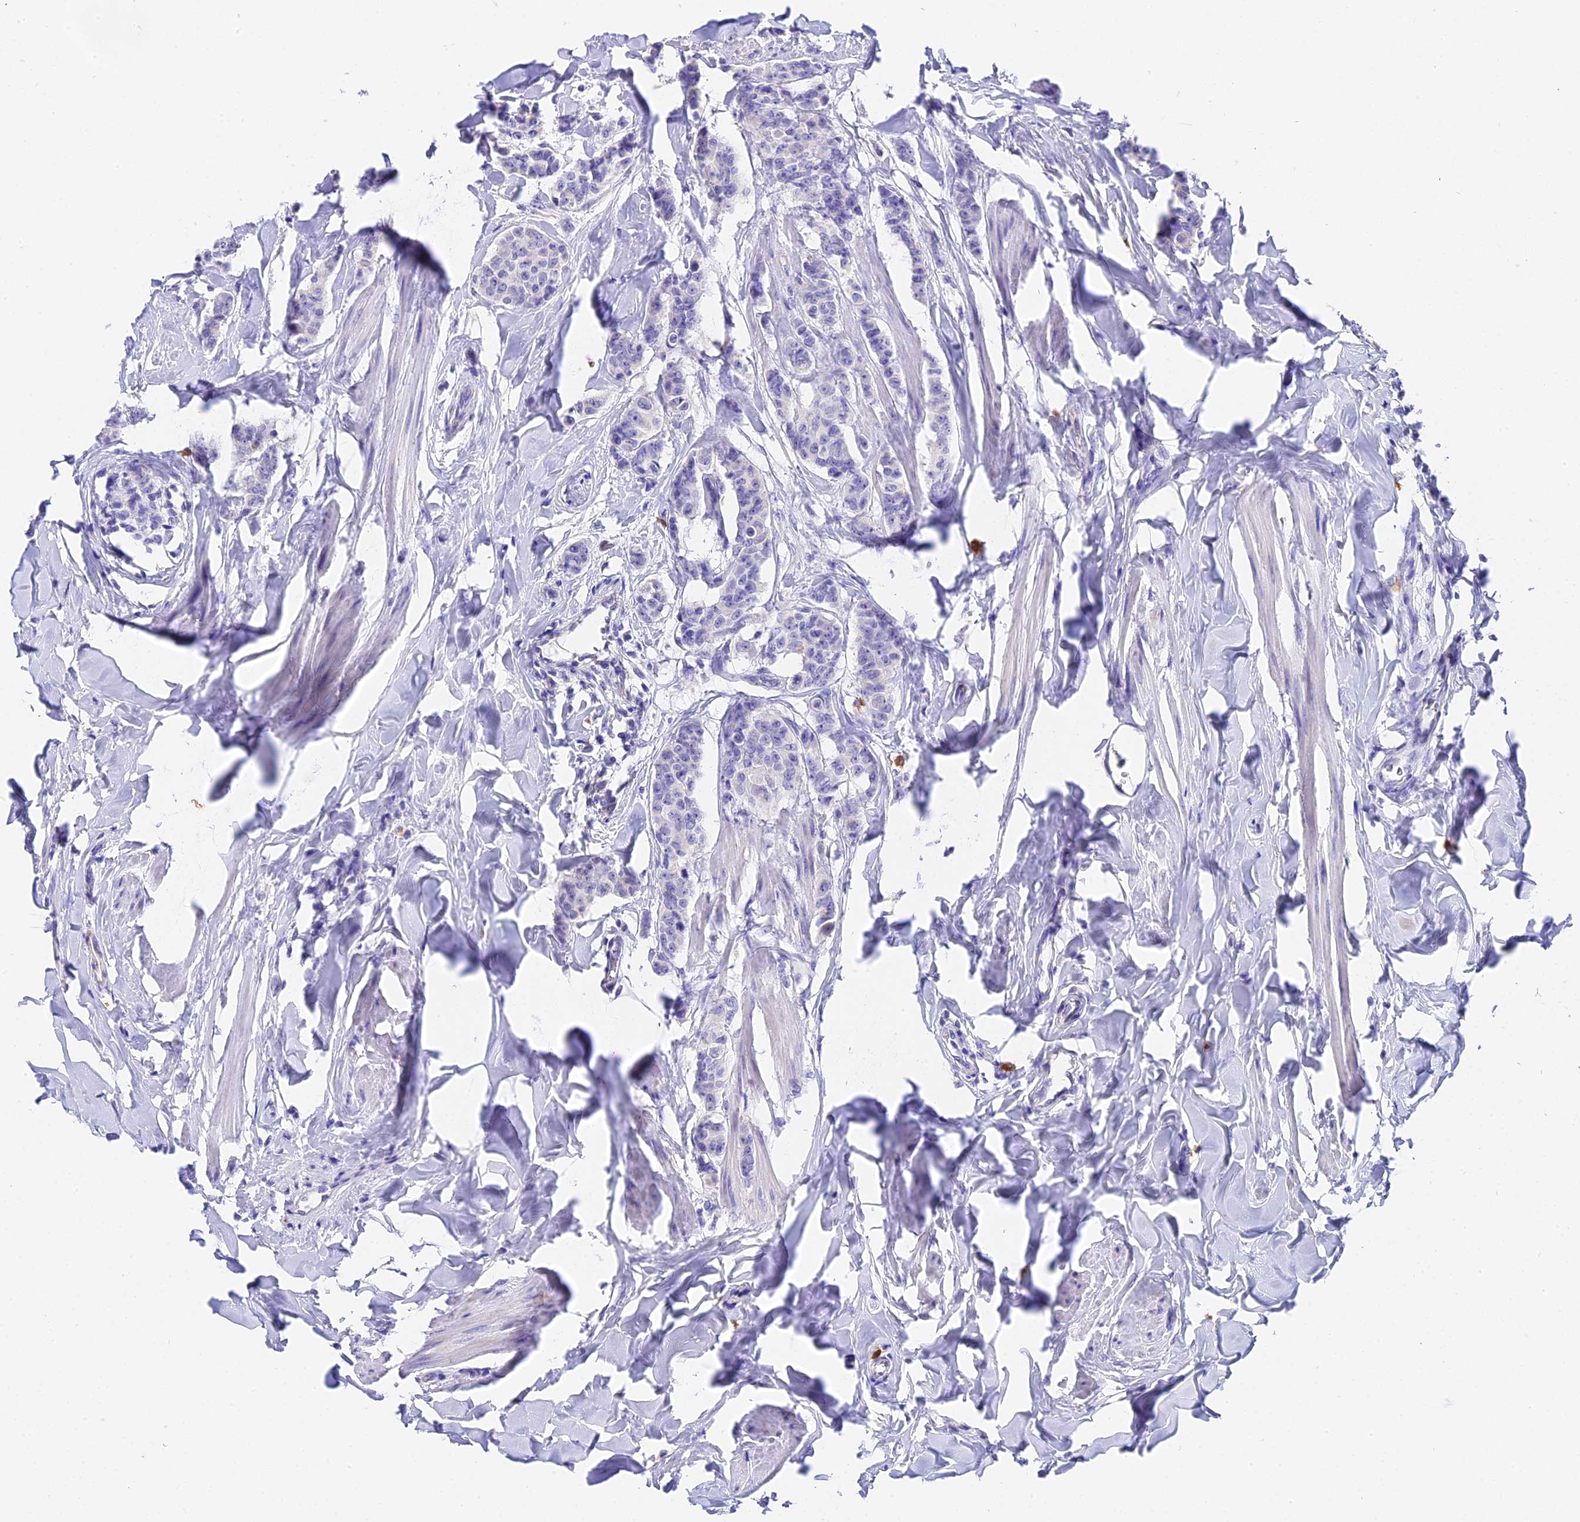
{"staining": {"intensity": "negative", "quantity": "none", "location": "none"}, "tissue": "breast cancer", "cell_type": "Tumor cells", "image_type": "cancer", "snomed": [{"axis": "morphology", "description": "Duct carcinoma"}, {"axis": "topography", "description": "Breast"}], "caption": "Histopathology image shows no significant protein positivity in tumor cells of invasive ductal carcinoma (breast).", "gene": "LYPD6", "patient": {"sex": "female", "age": 40}}